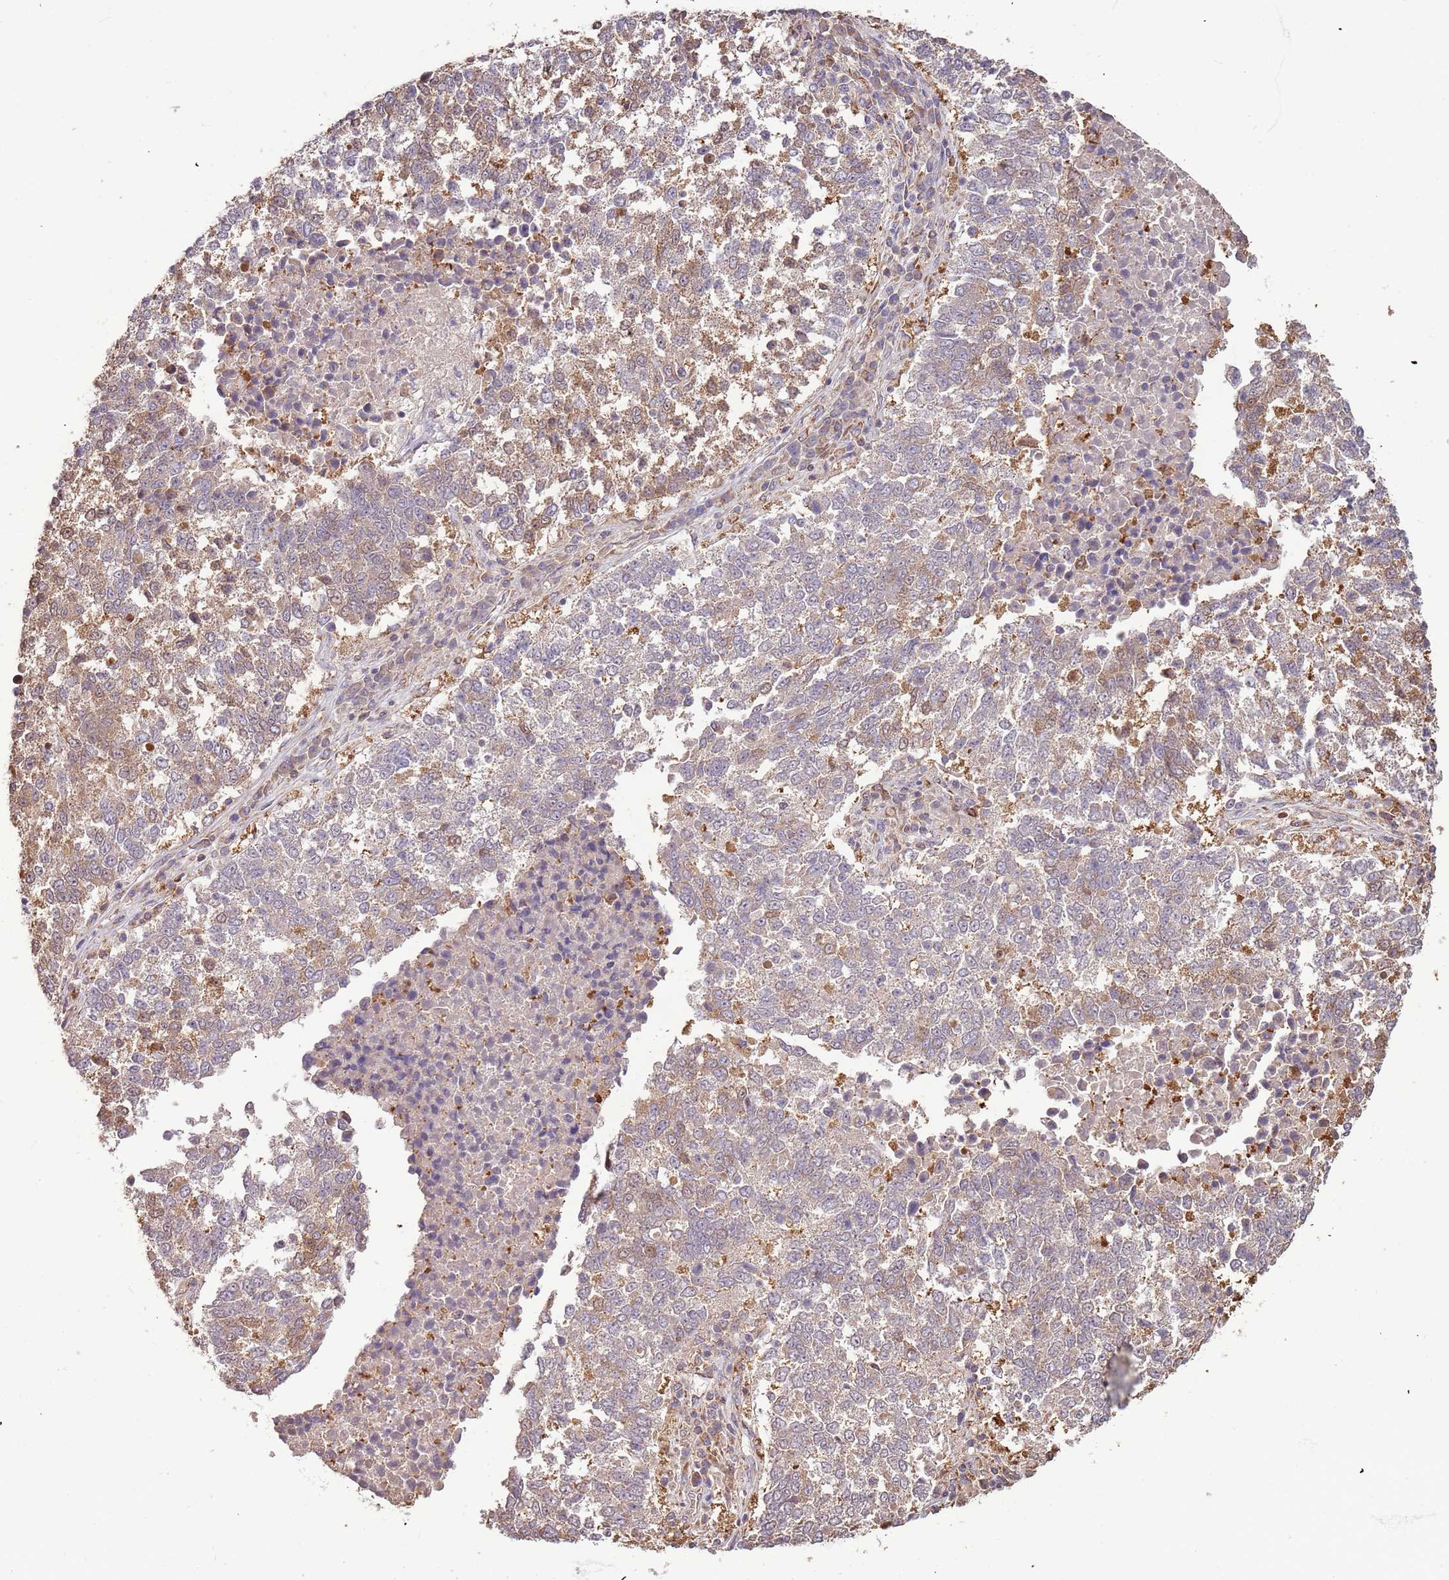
{"staining": {"intensity": "moderate", "quantity": "25%-75%", "location": "cytoplasmic/membranous"}, "tissue": "lung cancer", "cell_type": "Tumor cells", "image_type": "cancer", "snomed": [{"axis": "morphology", "description": "Squamous cell carcinoma, NOS"}, {"axis": "topography", "description": "Lung"}], "caption": "A high-resolution photomicrograph shows IHC staining of lung cancer (squamous cell carcinoma), which exhibits moderate cytoplasmic/membranous expression in approximately 25%-75% of tumor cells.", "gene": "IL17RD", "patient": {"sex": "male", "age": 73}}